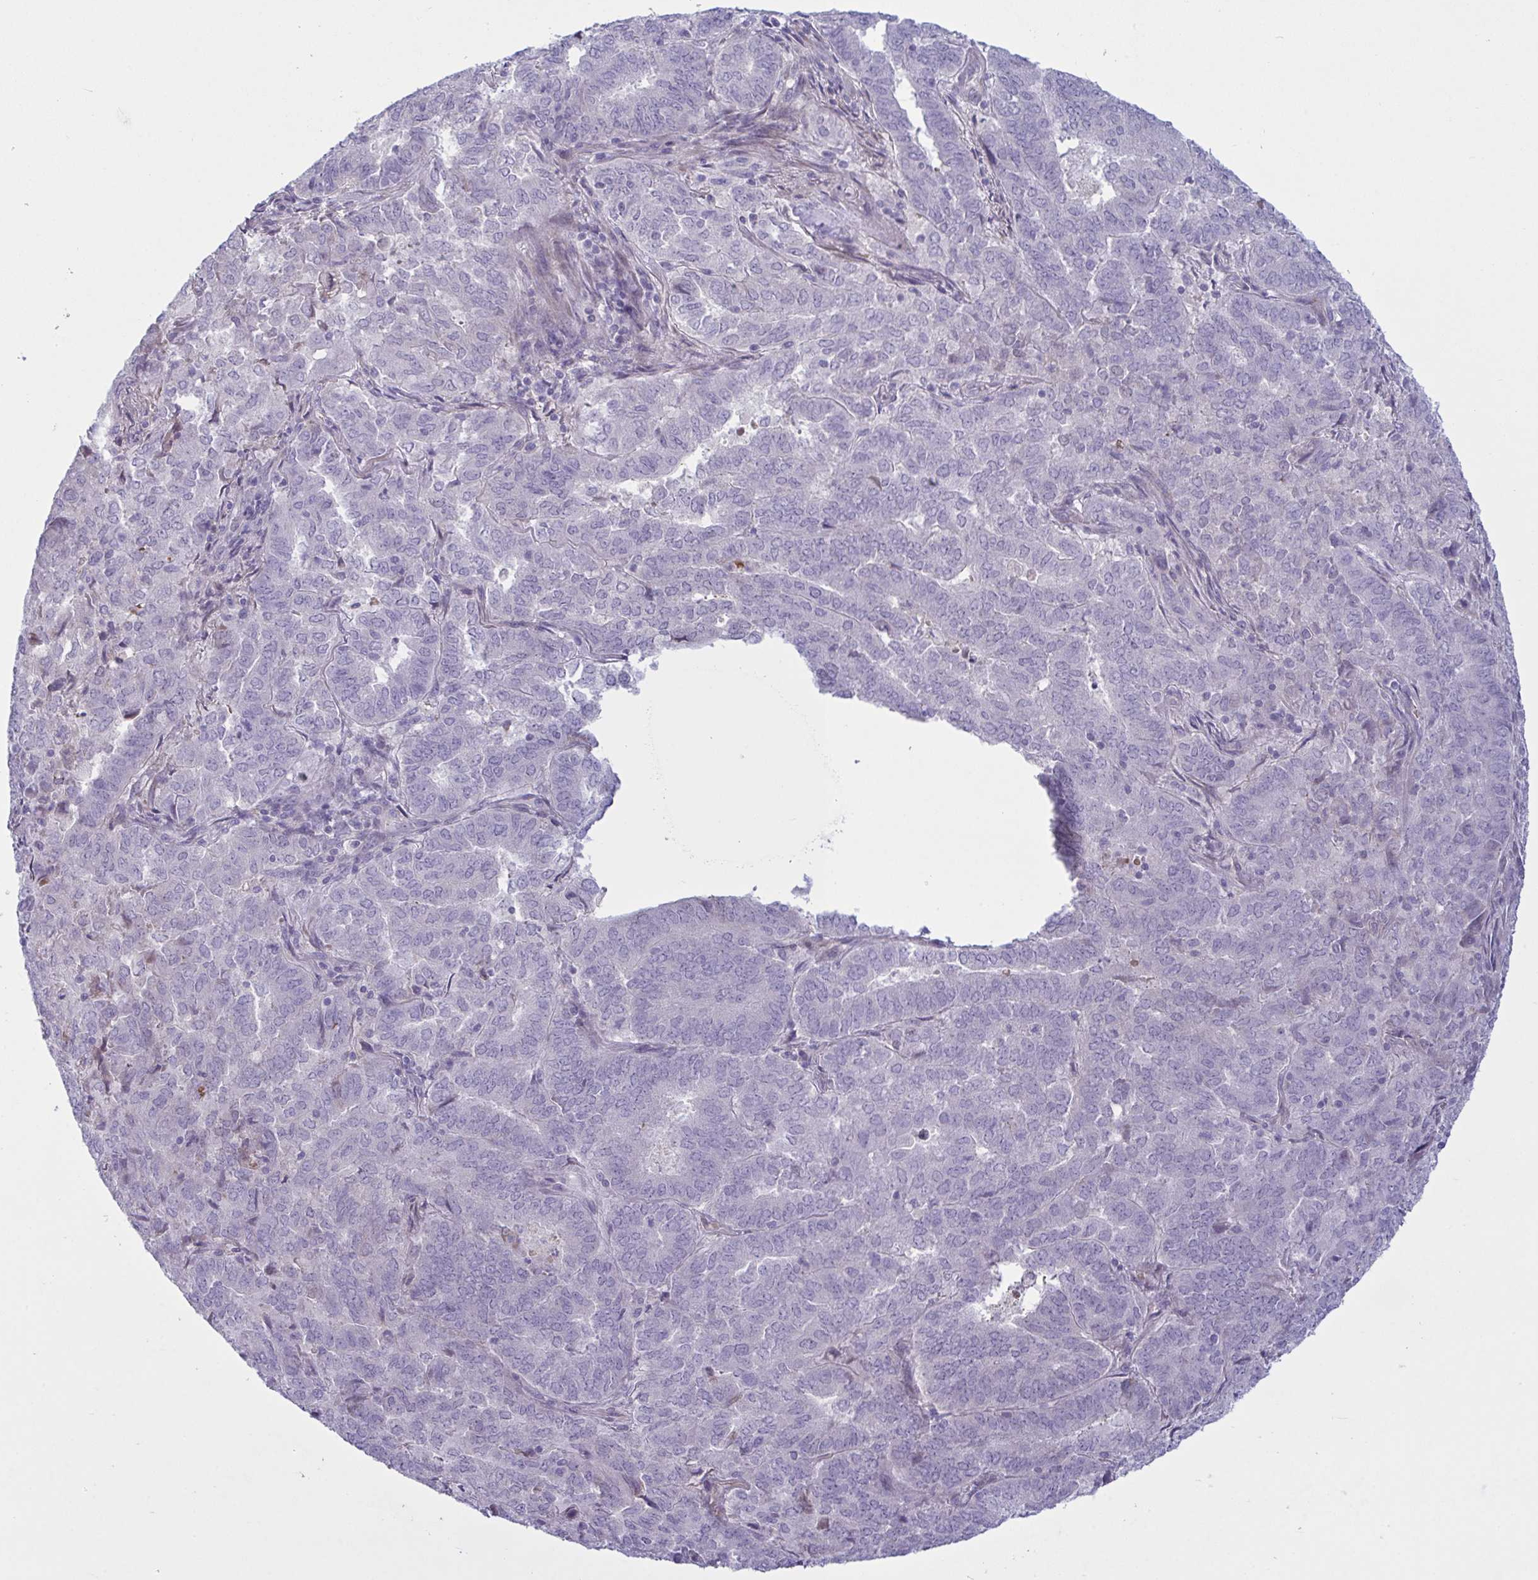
{"staining": {"intensity": "negative", "quantity": "none", "location": "none"}, "tissue": "endometrial cancer", "cell_type": "Tumor cells", "image_type": "cancer", "snomed": [{"axis": "morphology", "description": "Adenocarcinoma, NOS"}, {"axis": "topography", "description": "Endometrium"}], "caption": "The immunohistochemistry micrograph has no significant expression in tumor cells of adenocarcinoma (endometrial) tissue.", "gene": "VWC2", "patient": {"sex": "female", "age": 72}}